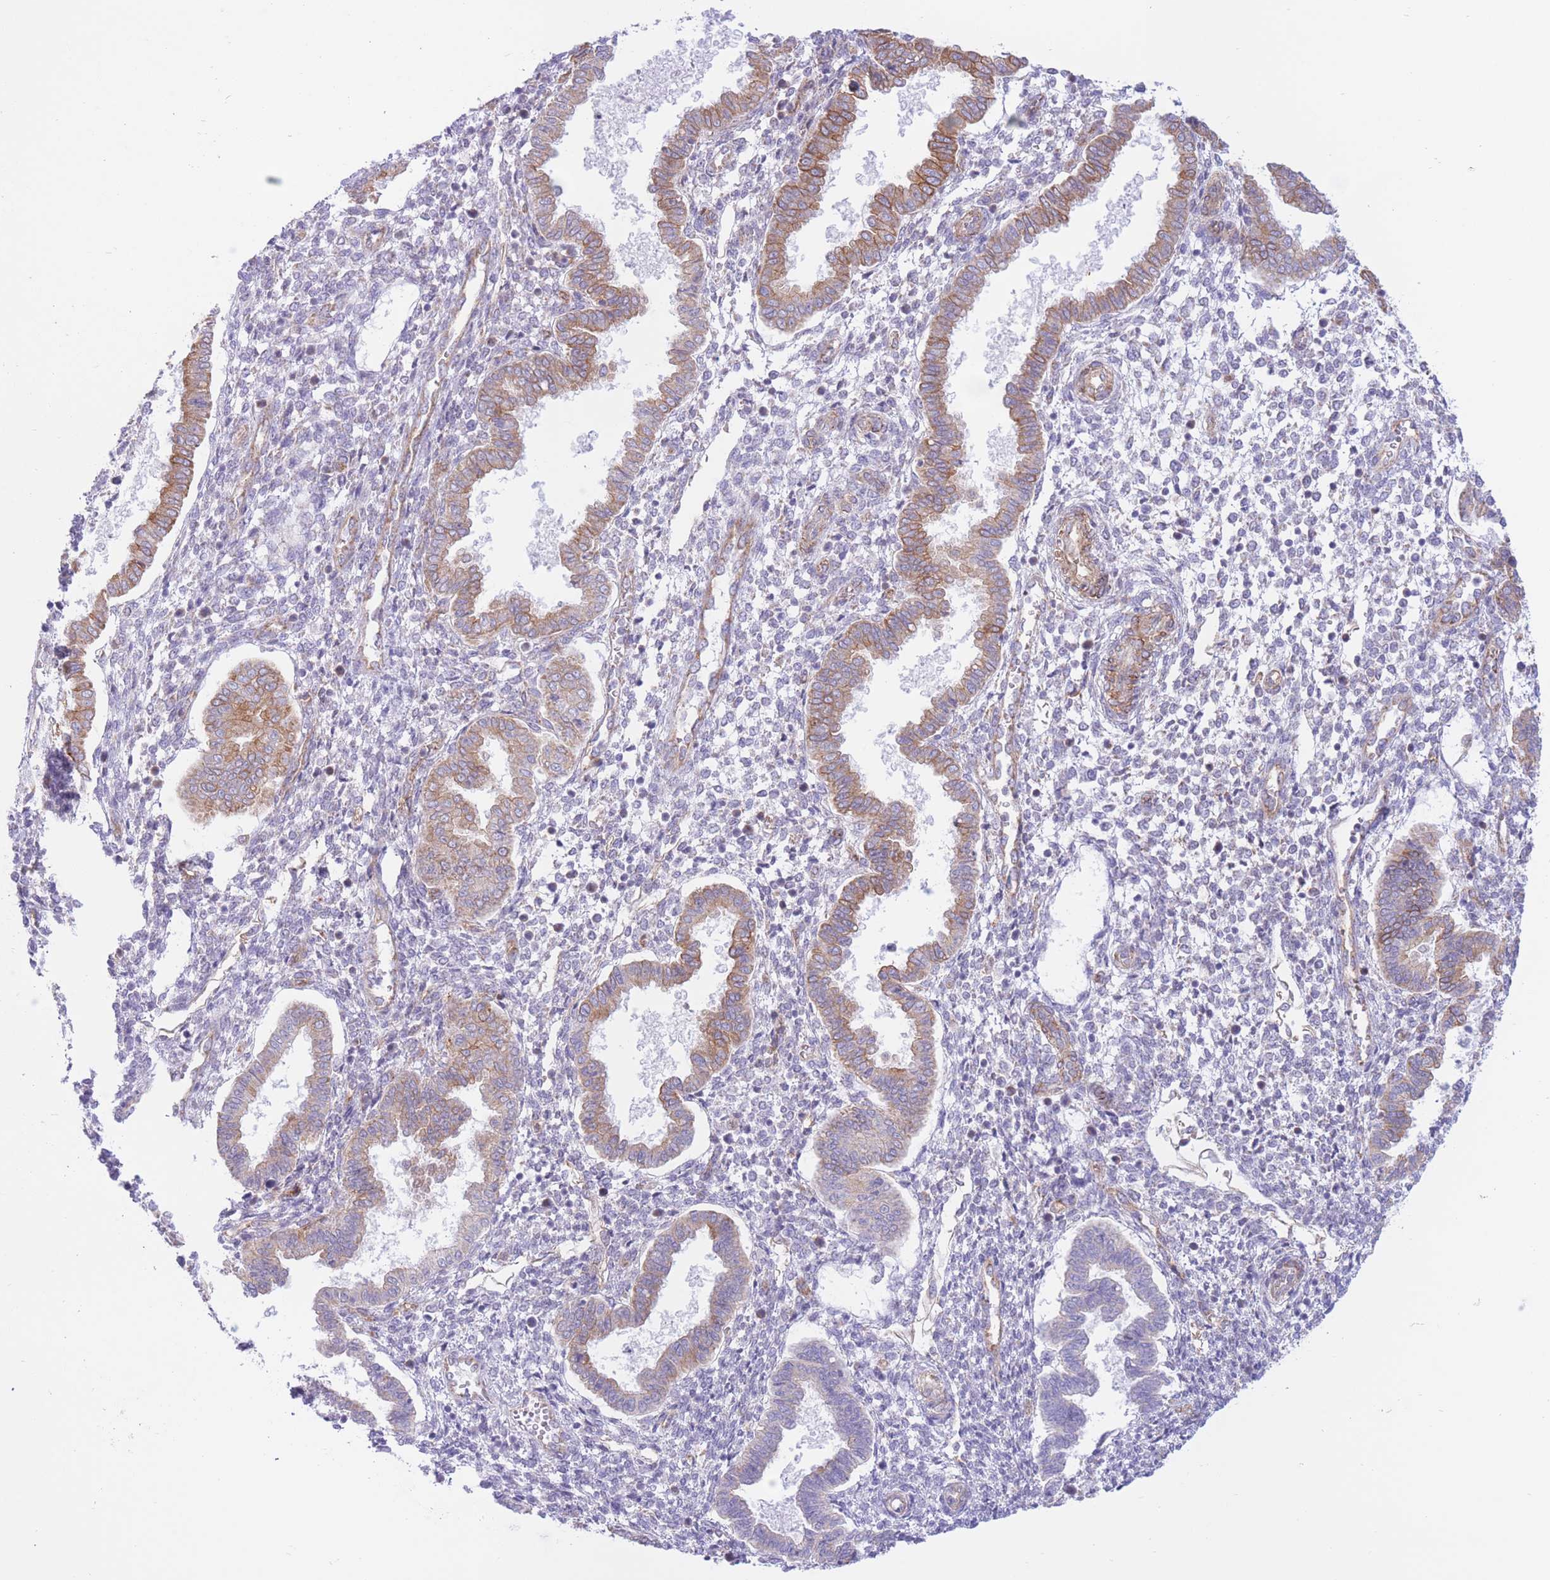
{"staining": {"intensity": "weak", "quantity": "25%-75%", "location": "cytoplasmic/membranous"}, "tissue": "endometrium", "cell_type": "Cells in endometrial stroma", "image_type": "normal", "snomed": [{"axis": "morphology", "description": "Normal tissue, NOS"}, {"axis": "topography", "description": "Endometrium"}], "caption": "A high-resolution histopathology image shows immunohistochemistry staining of unremarkable endometrium, which displays weak cytoplasmic/membranous expression in about 25%-75% of cells in endometrial stroma.", "gene": "MRPS31", "patient": {"sex": "female", "age": 24}}